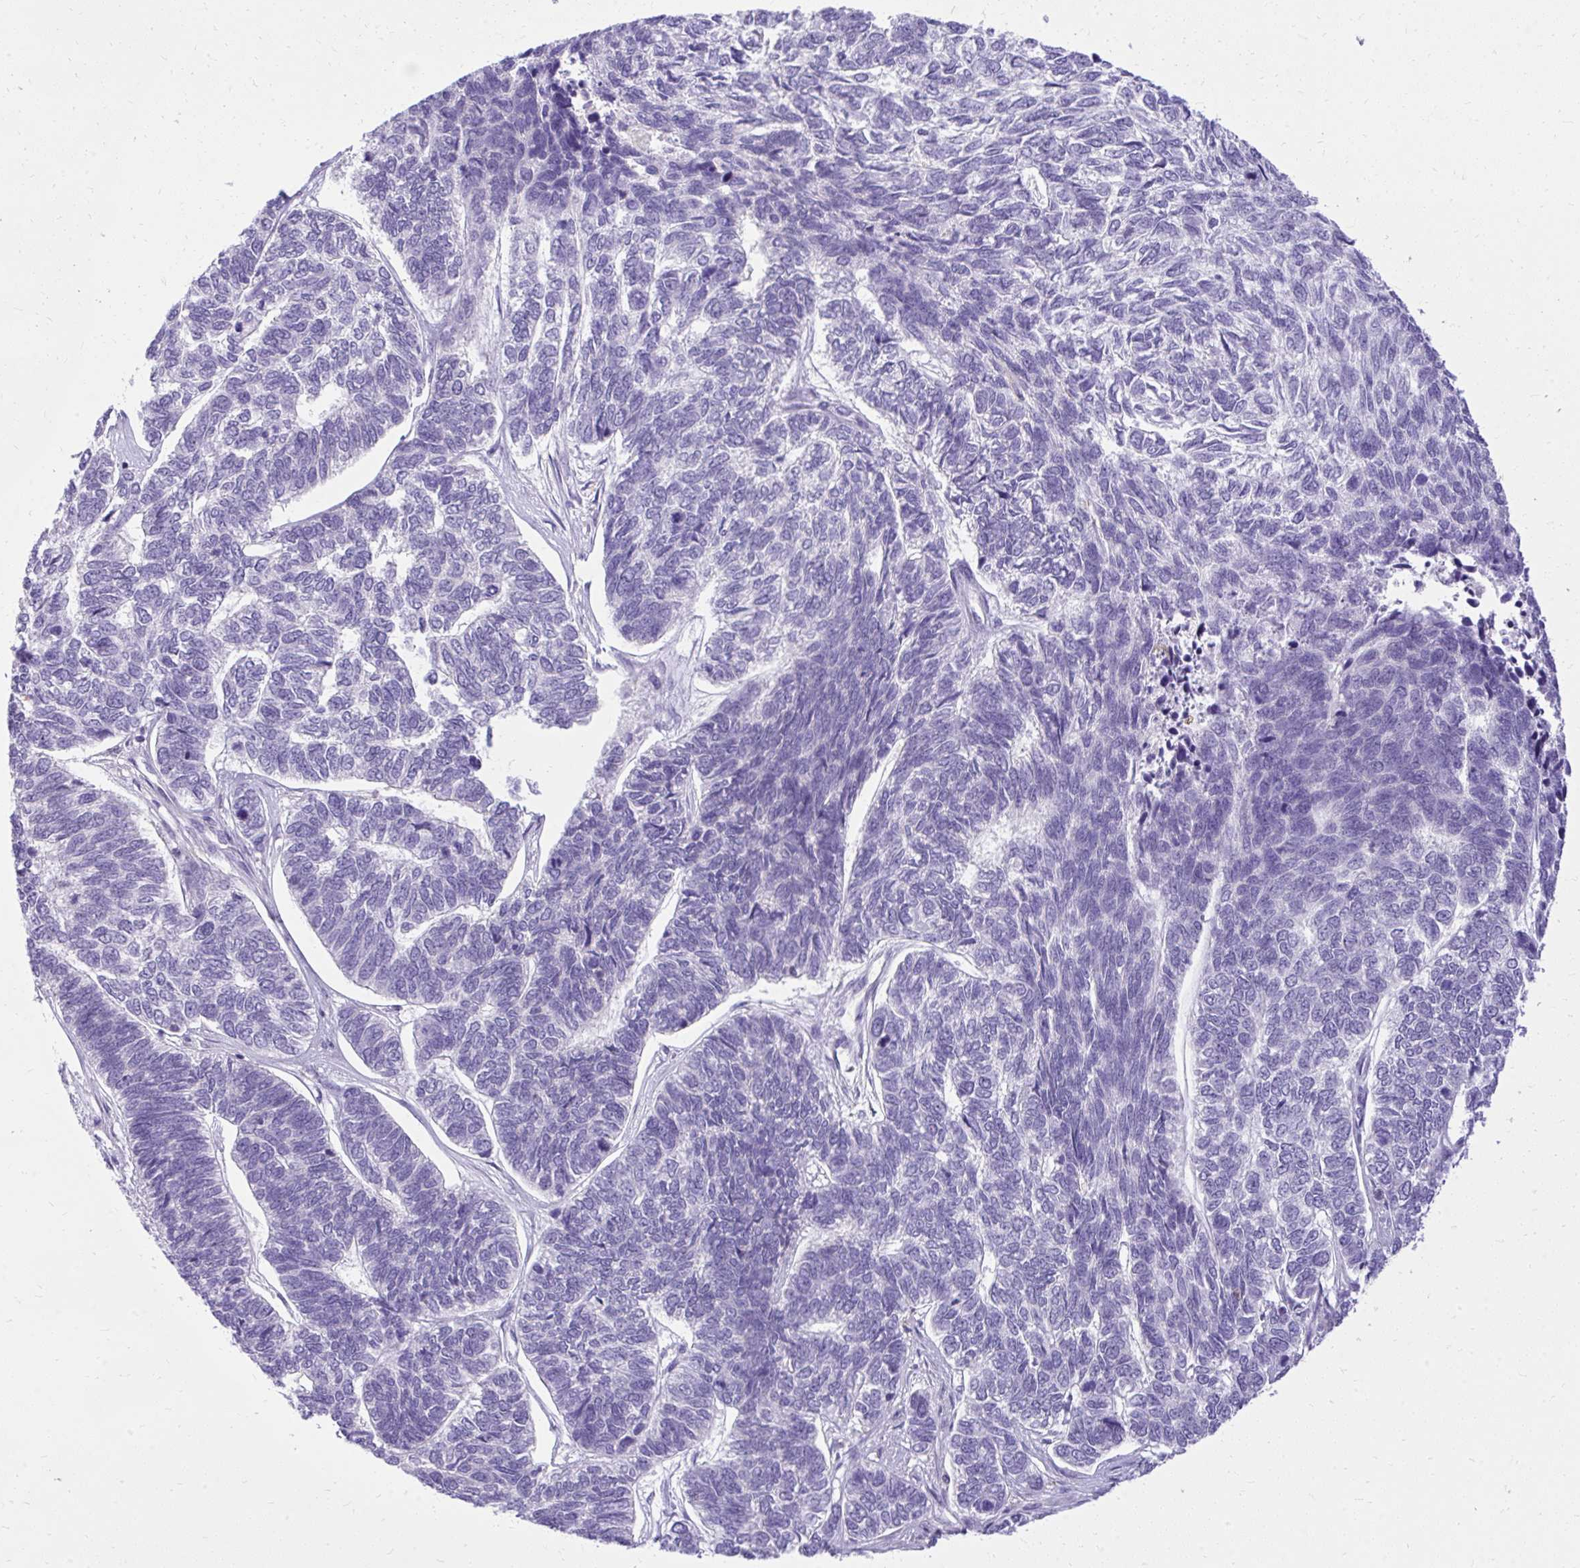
{"staining": {"intensity": "negative", "quantity": "none", "location": "none"}, "tissue": "skin cancer", "cell_type": "Tumor cells", "image_type": "cancer", "snomed": [{"axis": "morphology", "description": "Basal cell carcinoma"}, {"axis": "topography", "description": "Skin"}], "caption": "Human skin basal cell carcinoma stained for a protein using immunohistochemistry (IHC) reveals no positivity in tumor cells.", "gene": "GPRIN3", "patient": {"sex": "female", "age": 65}}